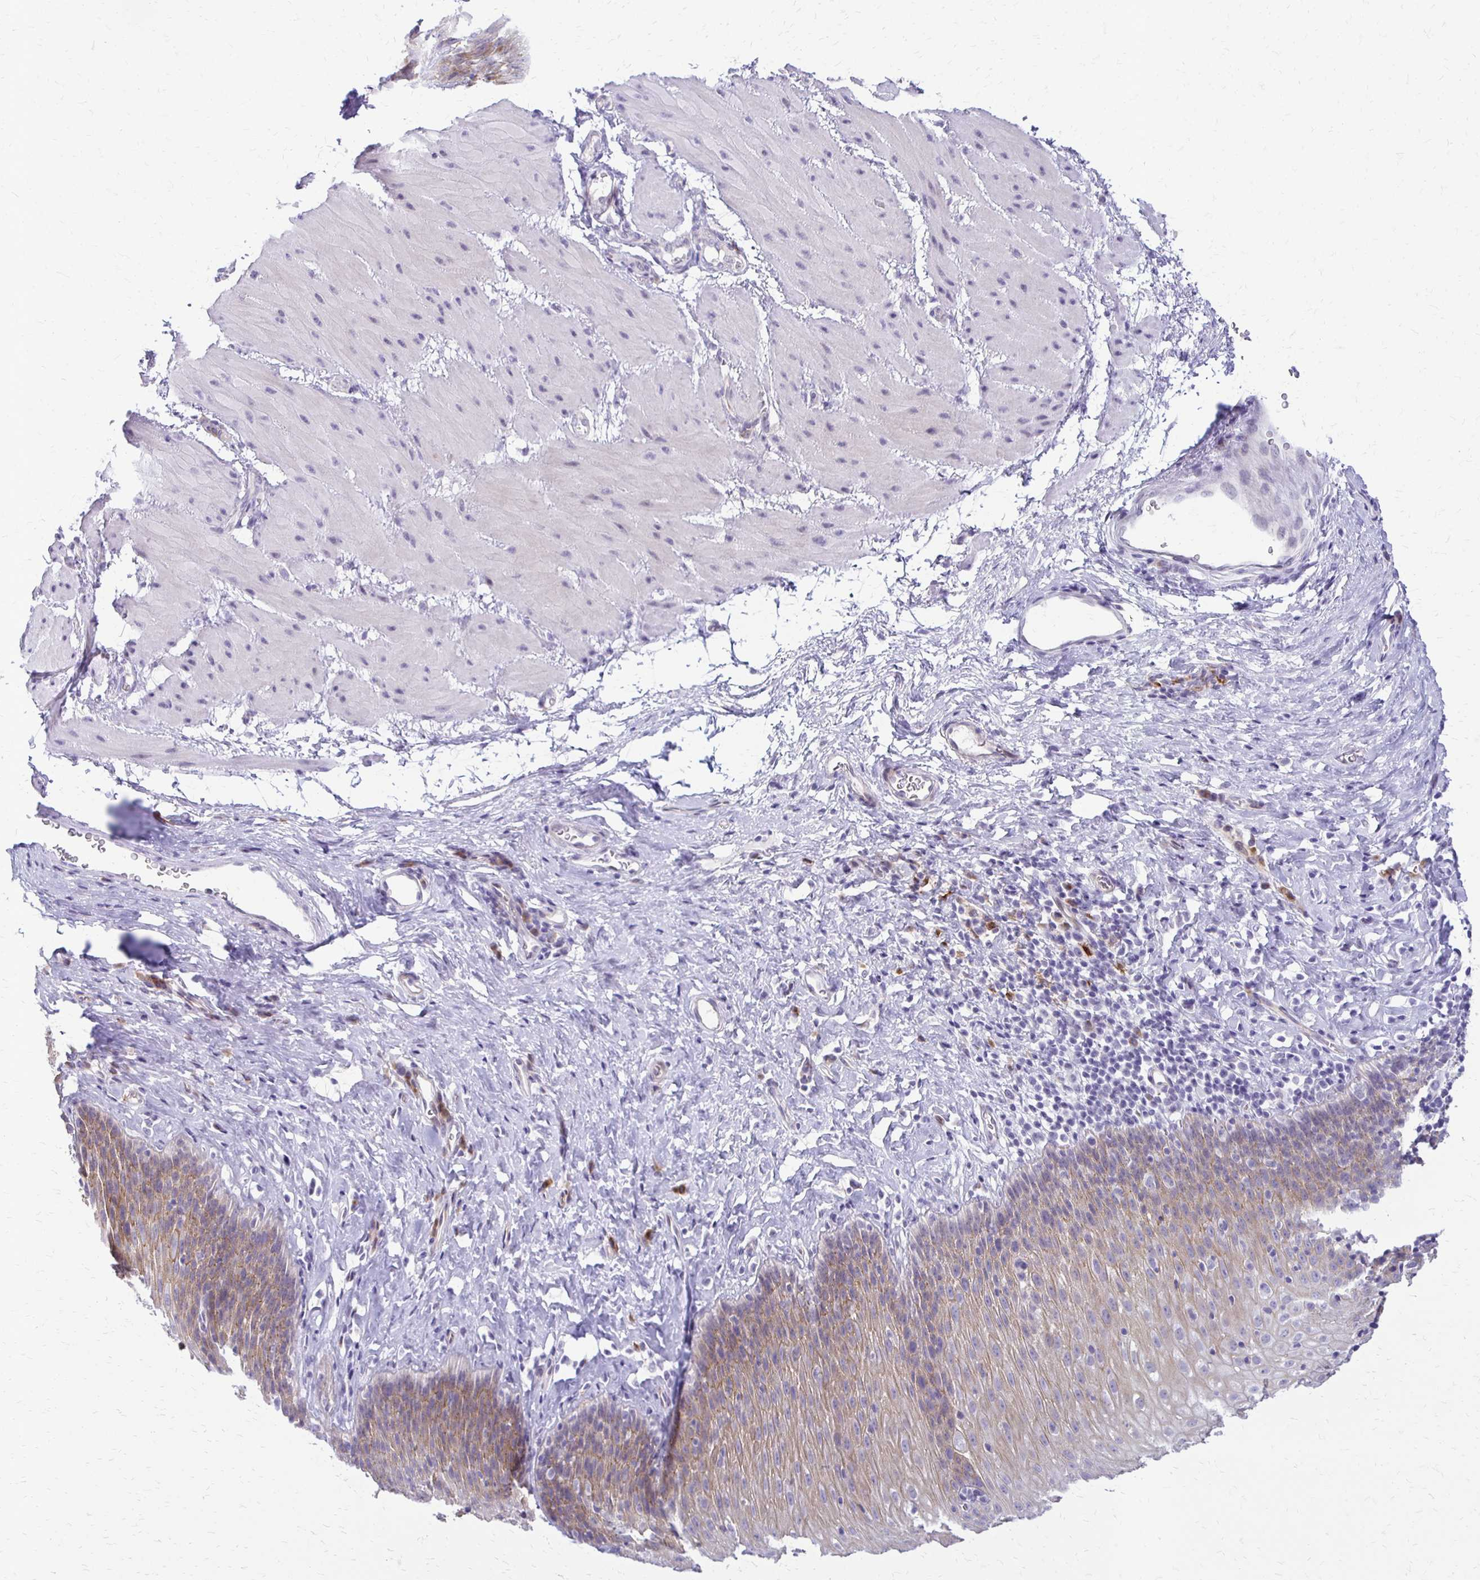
{"staining": {"intensity": "moderate", "quantity": ">75%", "location": "cytoplasmic/membranous"}, "tissue": "esophagus", "cell_type": "Squamous epithelial cells", "image_type": "normal", "snomed": [{"axis": "morphology", "description": "Normal tissue, NOS"}, {"axis": "topography", "description": "Esophagus"}], "caption": "This is an image of immunohistochemistry staining of unremarkable esophagus, which shows moderate staining in the cytoplasmic/membranous of squamous epithelial cells.", "gene": "EPYC", "patient": {"sex": "female", "age": 61}}